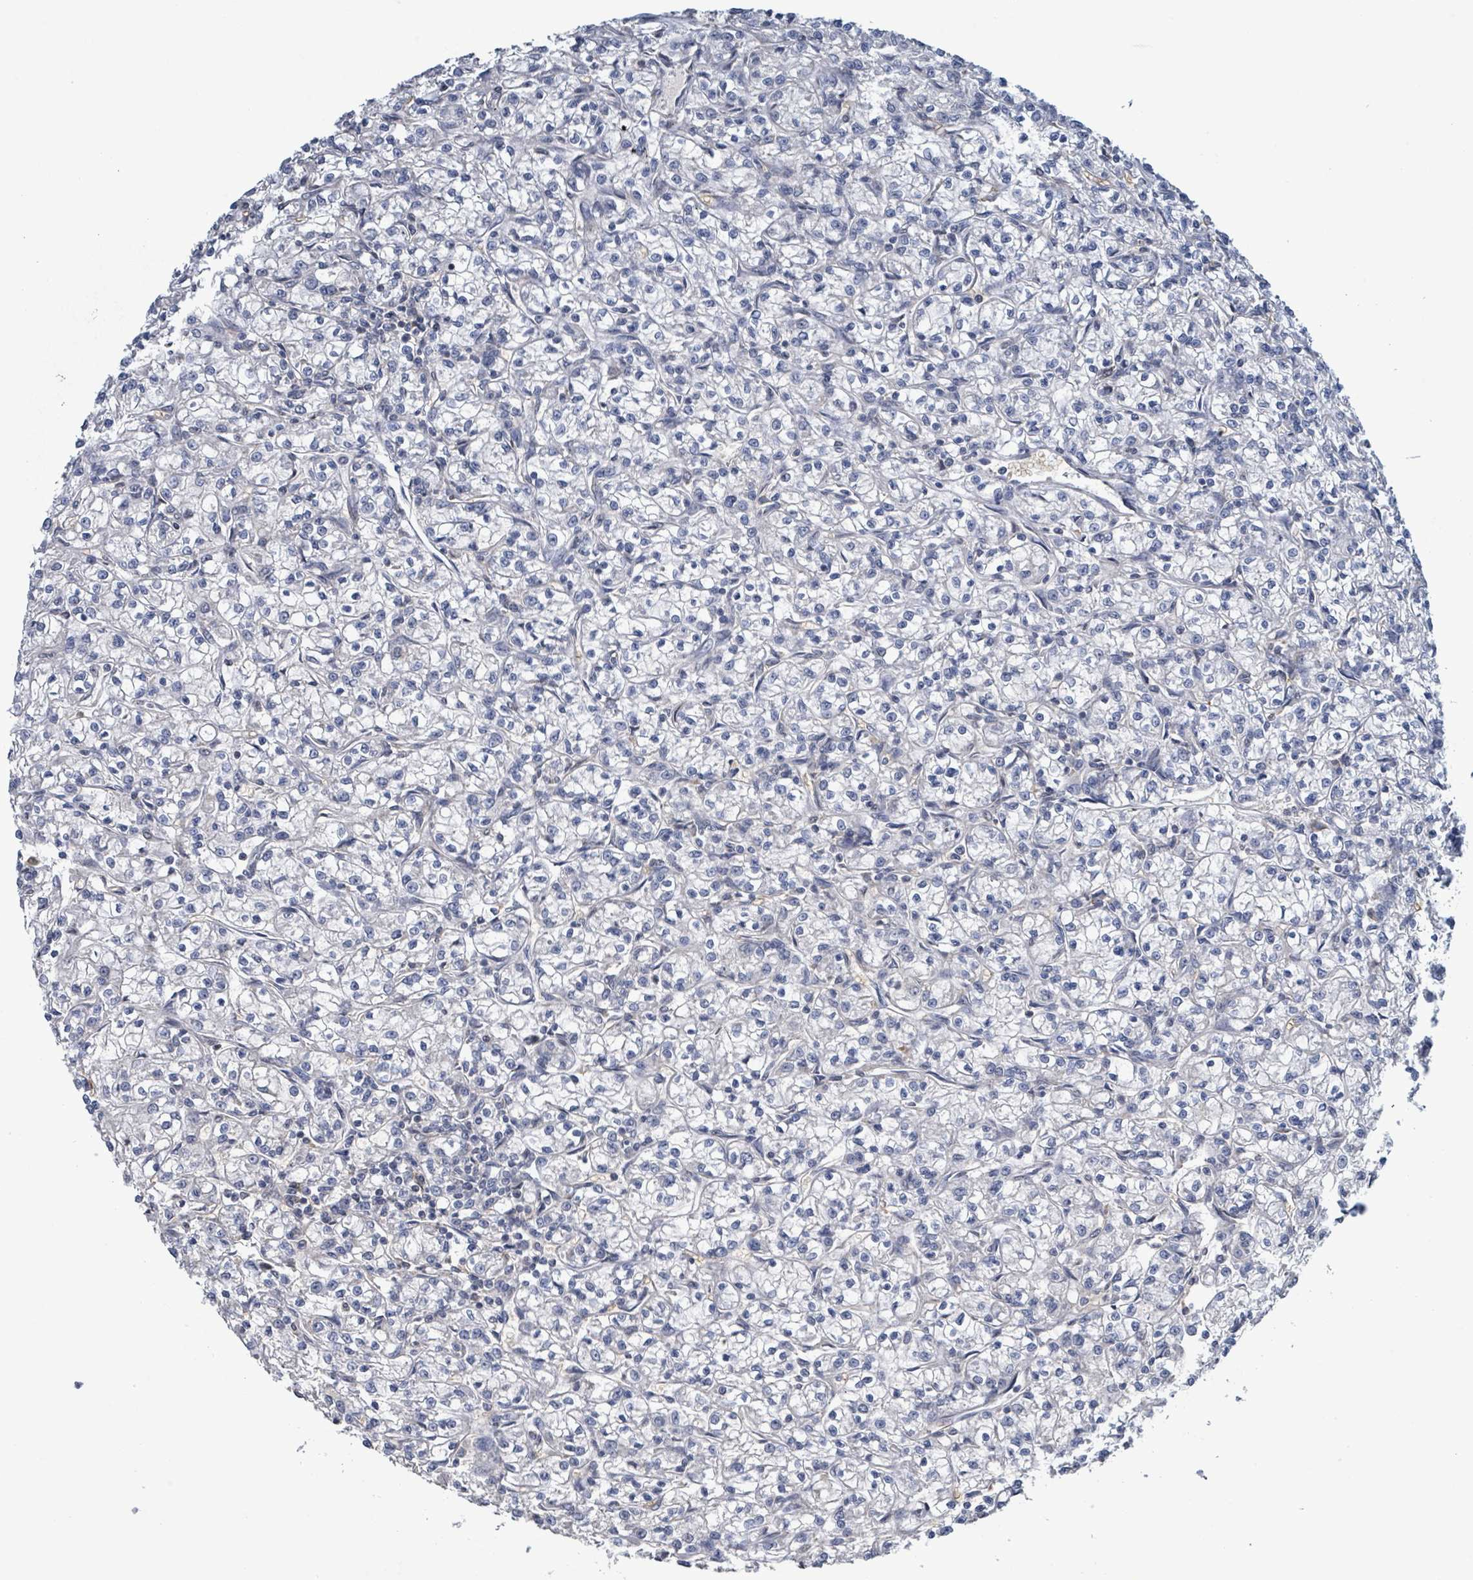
{"staining": {"intensity": "negative", "quantity": "none", "location": "none"}, "tissue": "renal cancer", "cell_type": "Tumor cells", "image_type": "cancer", "snomed": [{"axis": "morphology", "description": "Adenocarcinoma, NOS"}, {"axis": "topography", "description": "Kidney"}], "caption": "Immunohistochemical staining of renal cancer (adenocarcinoma) displays no significant staining in tumor cells.", "gene": "SEBOX", "patient": {"sex": "female", "age": 59}}